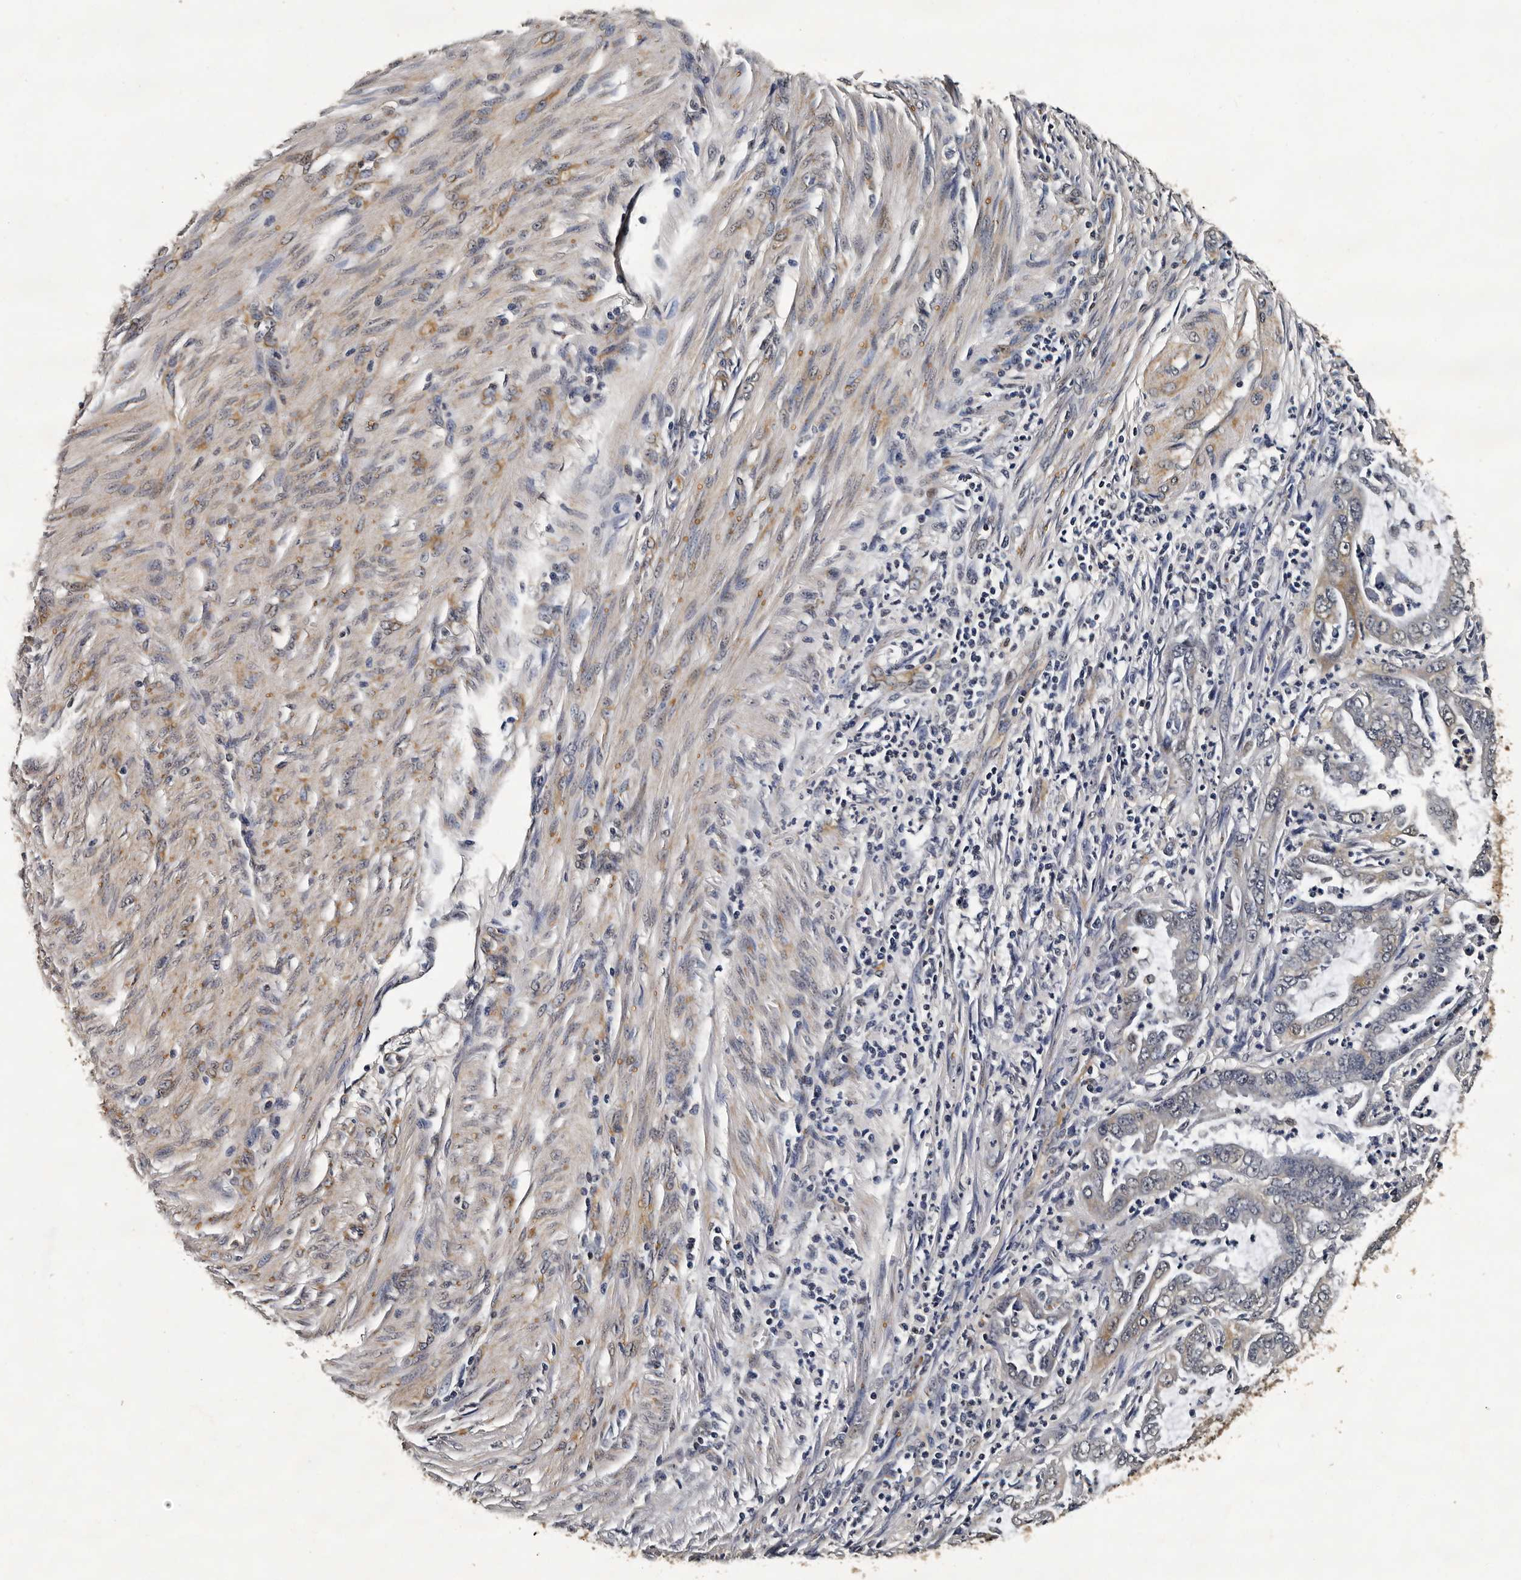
{"staining": {"intensity": "weak", "quantity": "<25%", "location": "cytoplasmic/membranous"}, "tissue": "endometrial cancer", "cell_type": "Tumor cells", "image_type": "cancer", "snomed": [{"axis": "morphology", "description": "Adenocarcinoma, NOS"}, {"axis": "topography", "description": "Endometrium"}], "caption": "Immunohistochemistry (IHC) of endometrial adenocarcinoma reveals no staining in tumor cells.", "gene": "CPNE3", "patient": {"sex": "female", "age": 51}}